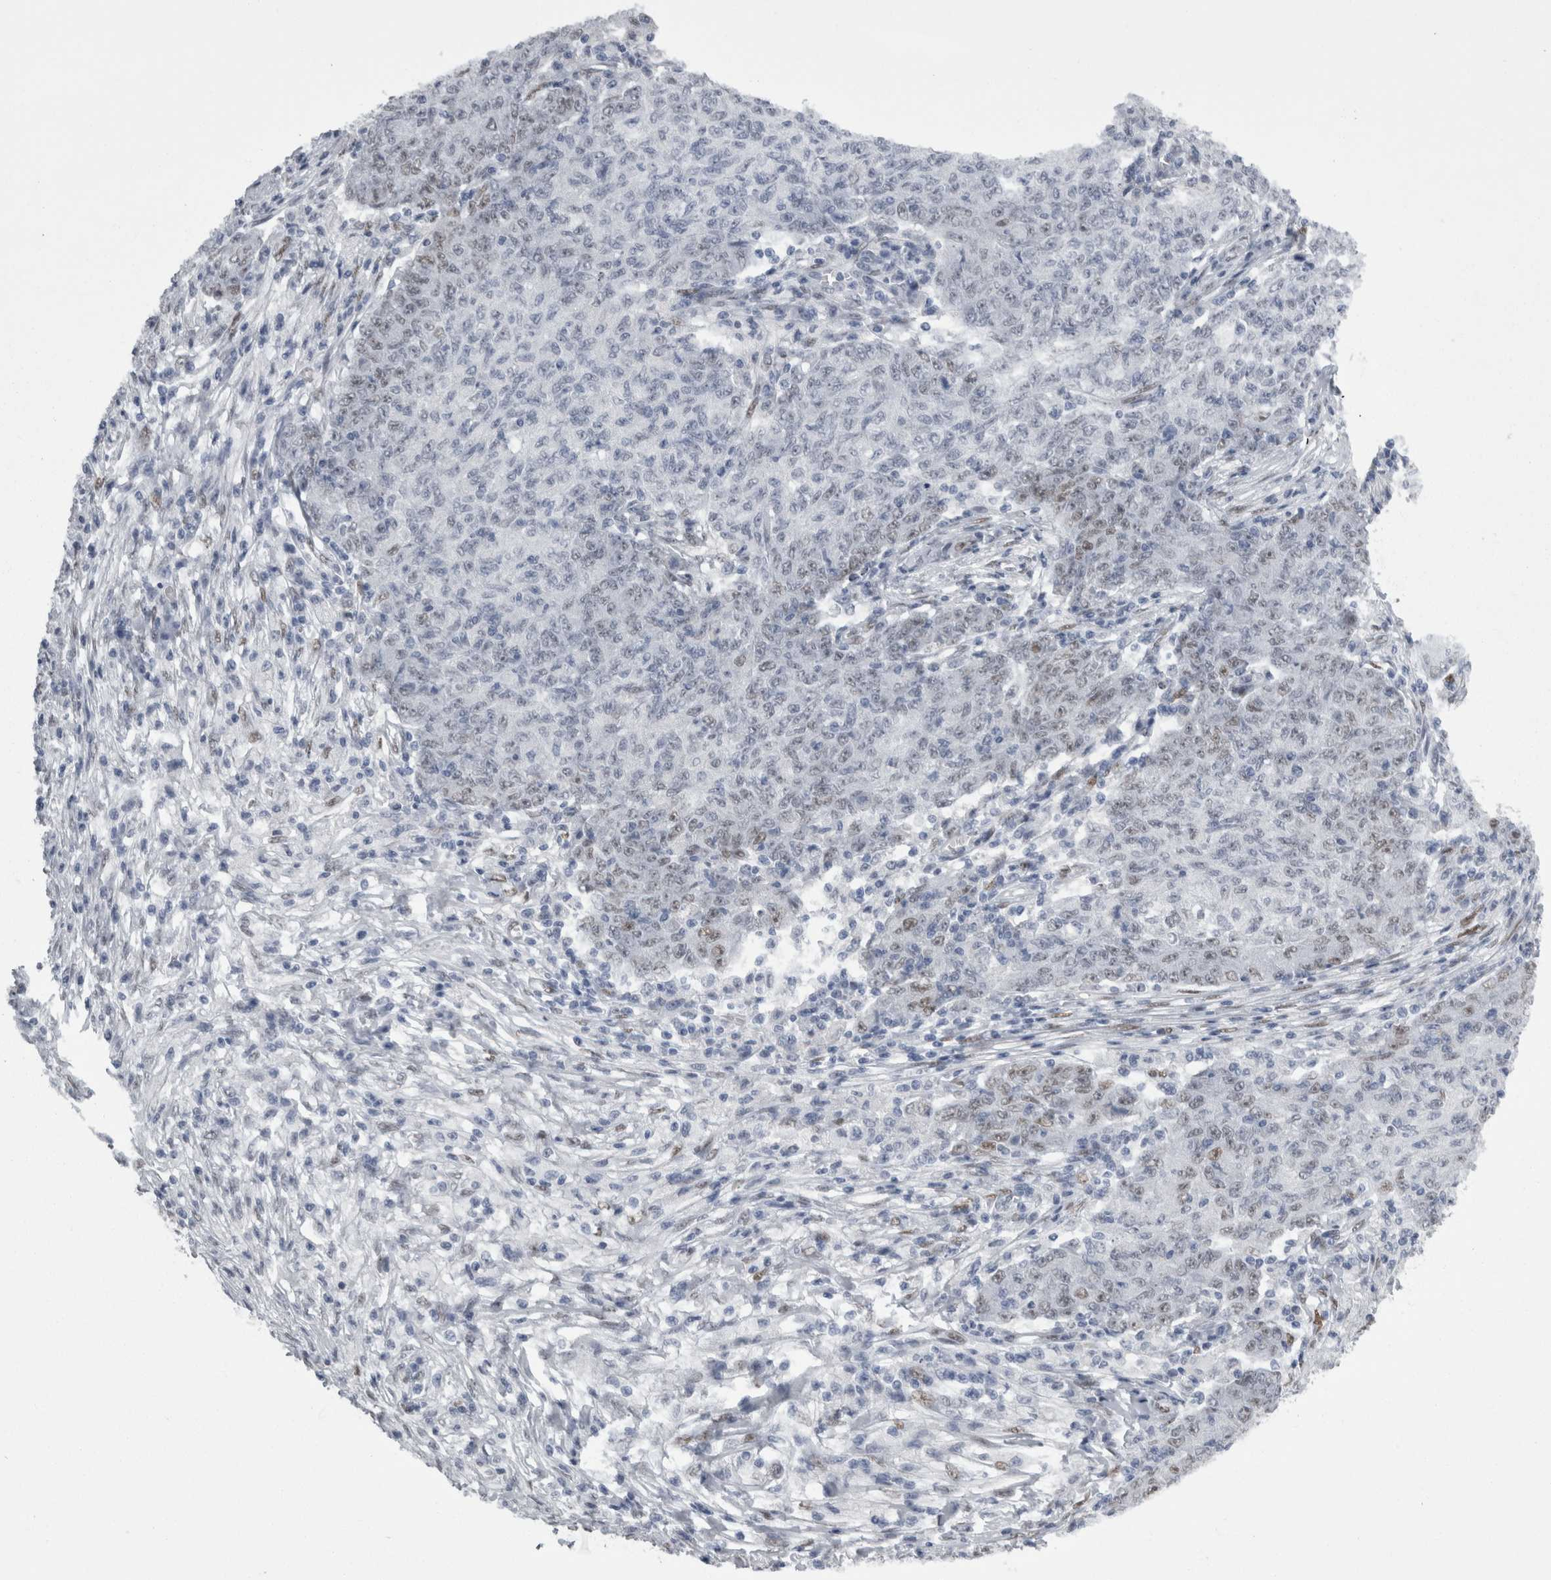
{"staining": {"intensity": "moderate", "quantity": "25%-75%", "location": "nuclear"}, "tissue": "ovarian cancer", "cell_type": "Tumor cells", "image_type": "cancer", "snomed": [{"axis": "morphology", "description": "Carcinoma, endometroid"}, {"axis": "topography", "description": "Ovary"}], "caption": "Immunohistochemical staining of human endometroid carcinoma (ovarian) reveals moderate nuclear protein staining in approximately 25%-75% of tumor cells. The protein is shown in brown color, while the nuclei are stained blue.", "gene": "C1orf54", "patient": {"sex": "female", "age": 42}}